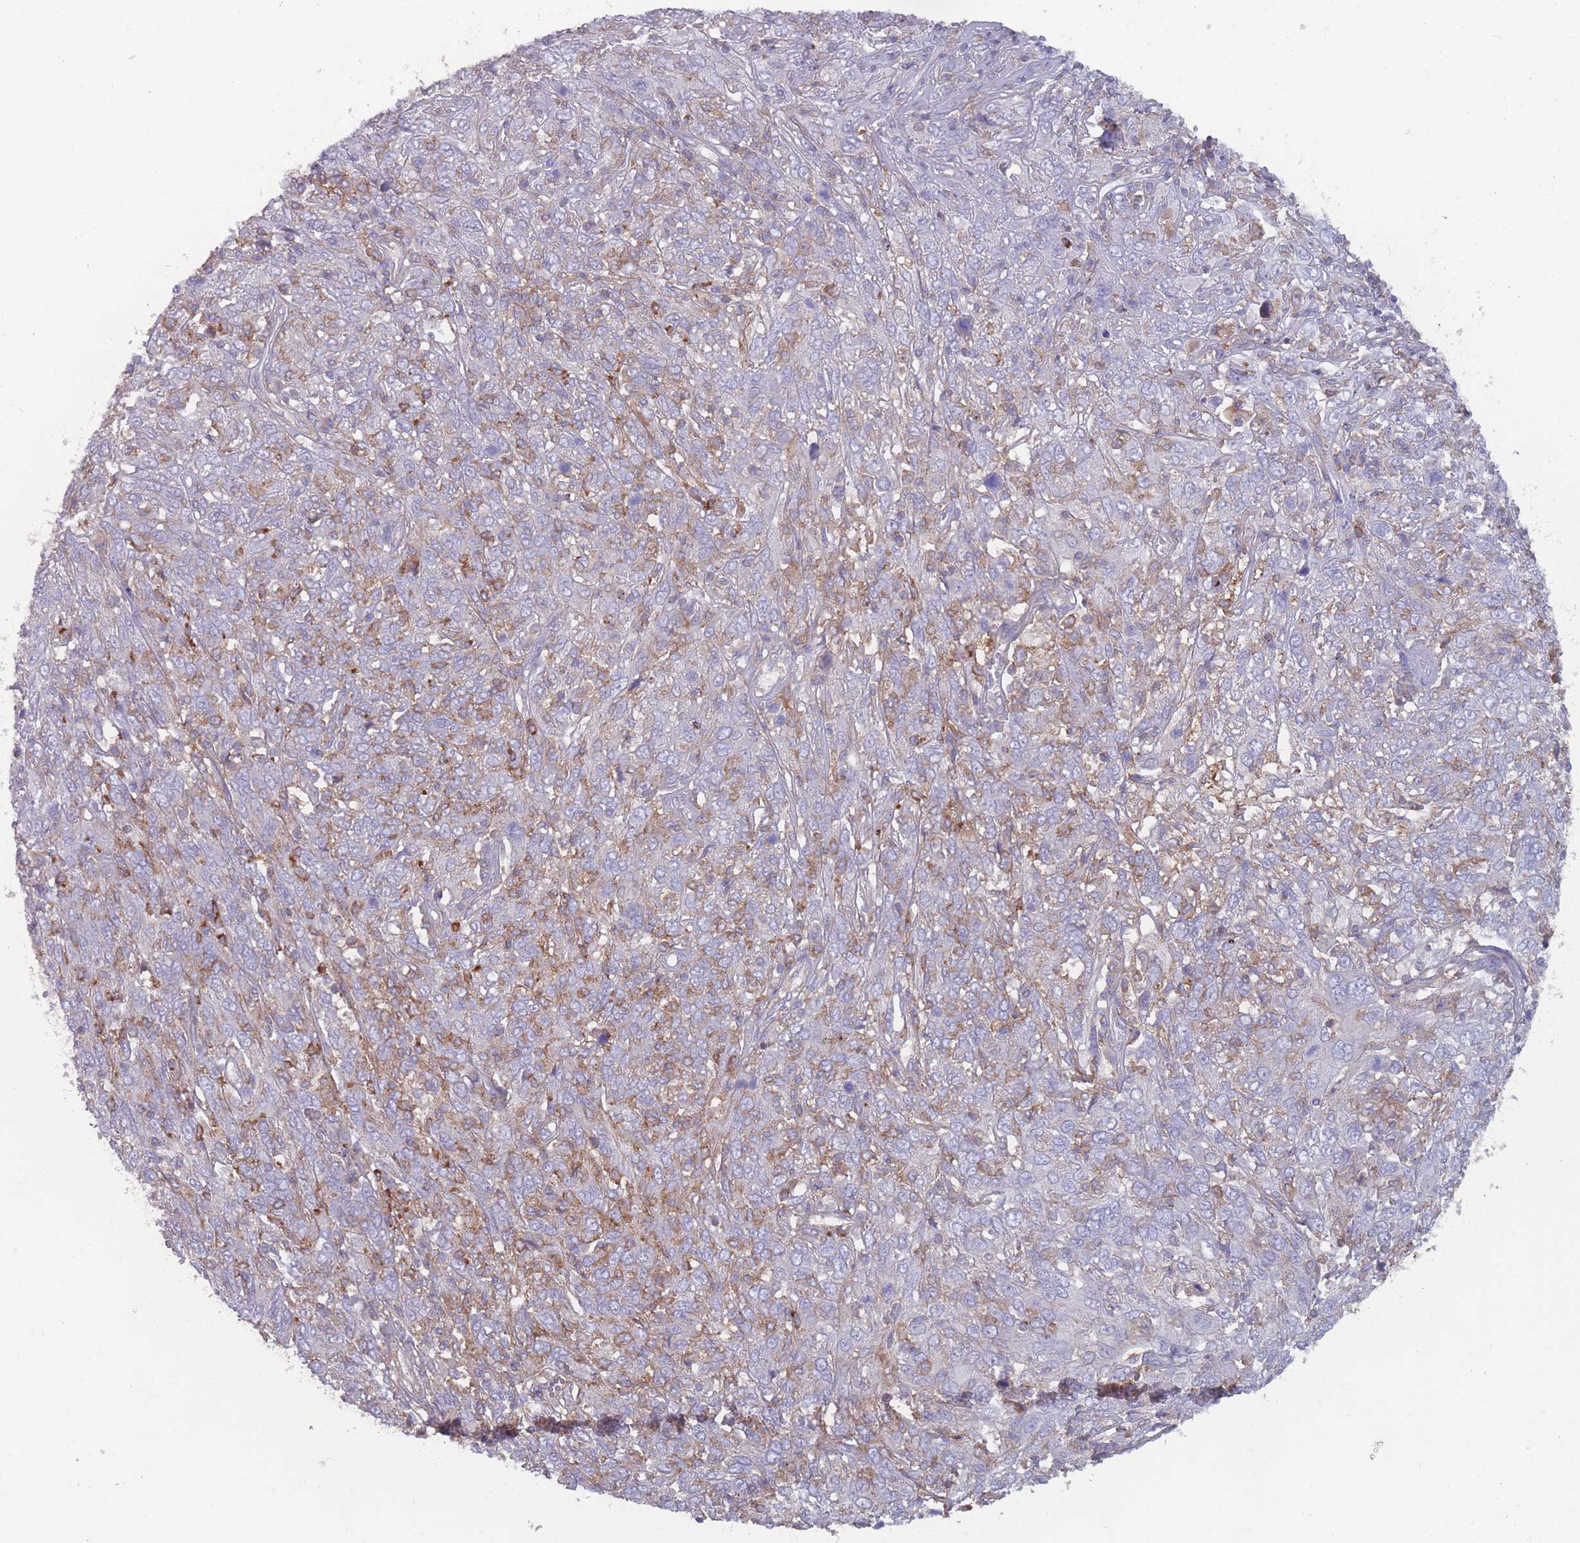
{"staining": {"intensity": "negative", "quantity": "none", "location": "none"}, "tissue": "cervical cancer", "cell_type": "Tumor cells", "image_type": "cancer", "snomed": [{"axis": "morphology", "description": "Squamous cell carcinoma, NOS"}, {"axis": "topography", "description": "Cervix"}], "caption": "IHC photomicrograph of neoplastic tissue: human cervical squamous cell carcinoma stained with DAB (3,3'-diaminobenzidine) demonstrates no significant protein positivity in tumor cells.", "gene": "CD33", "patient": {"sex": "female", "age": 46}}